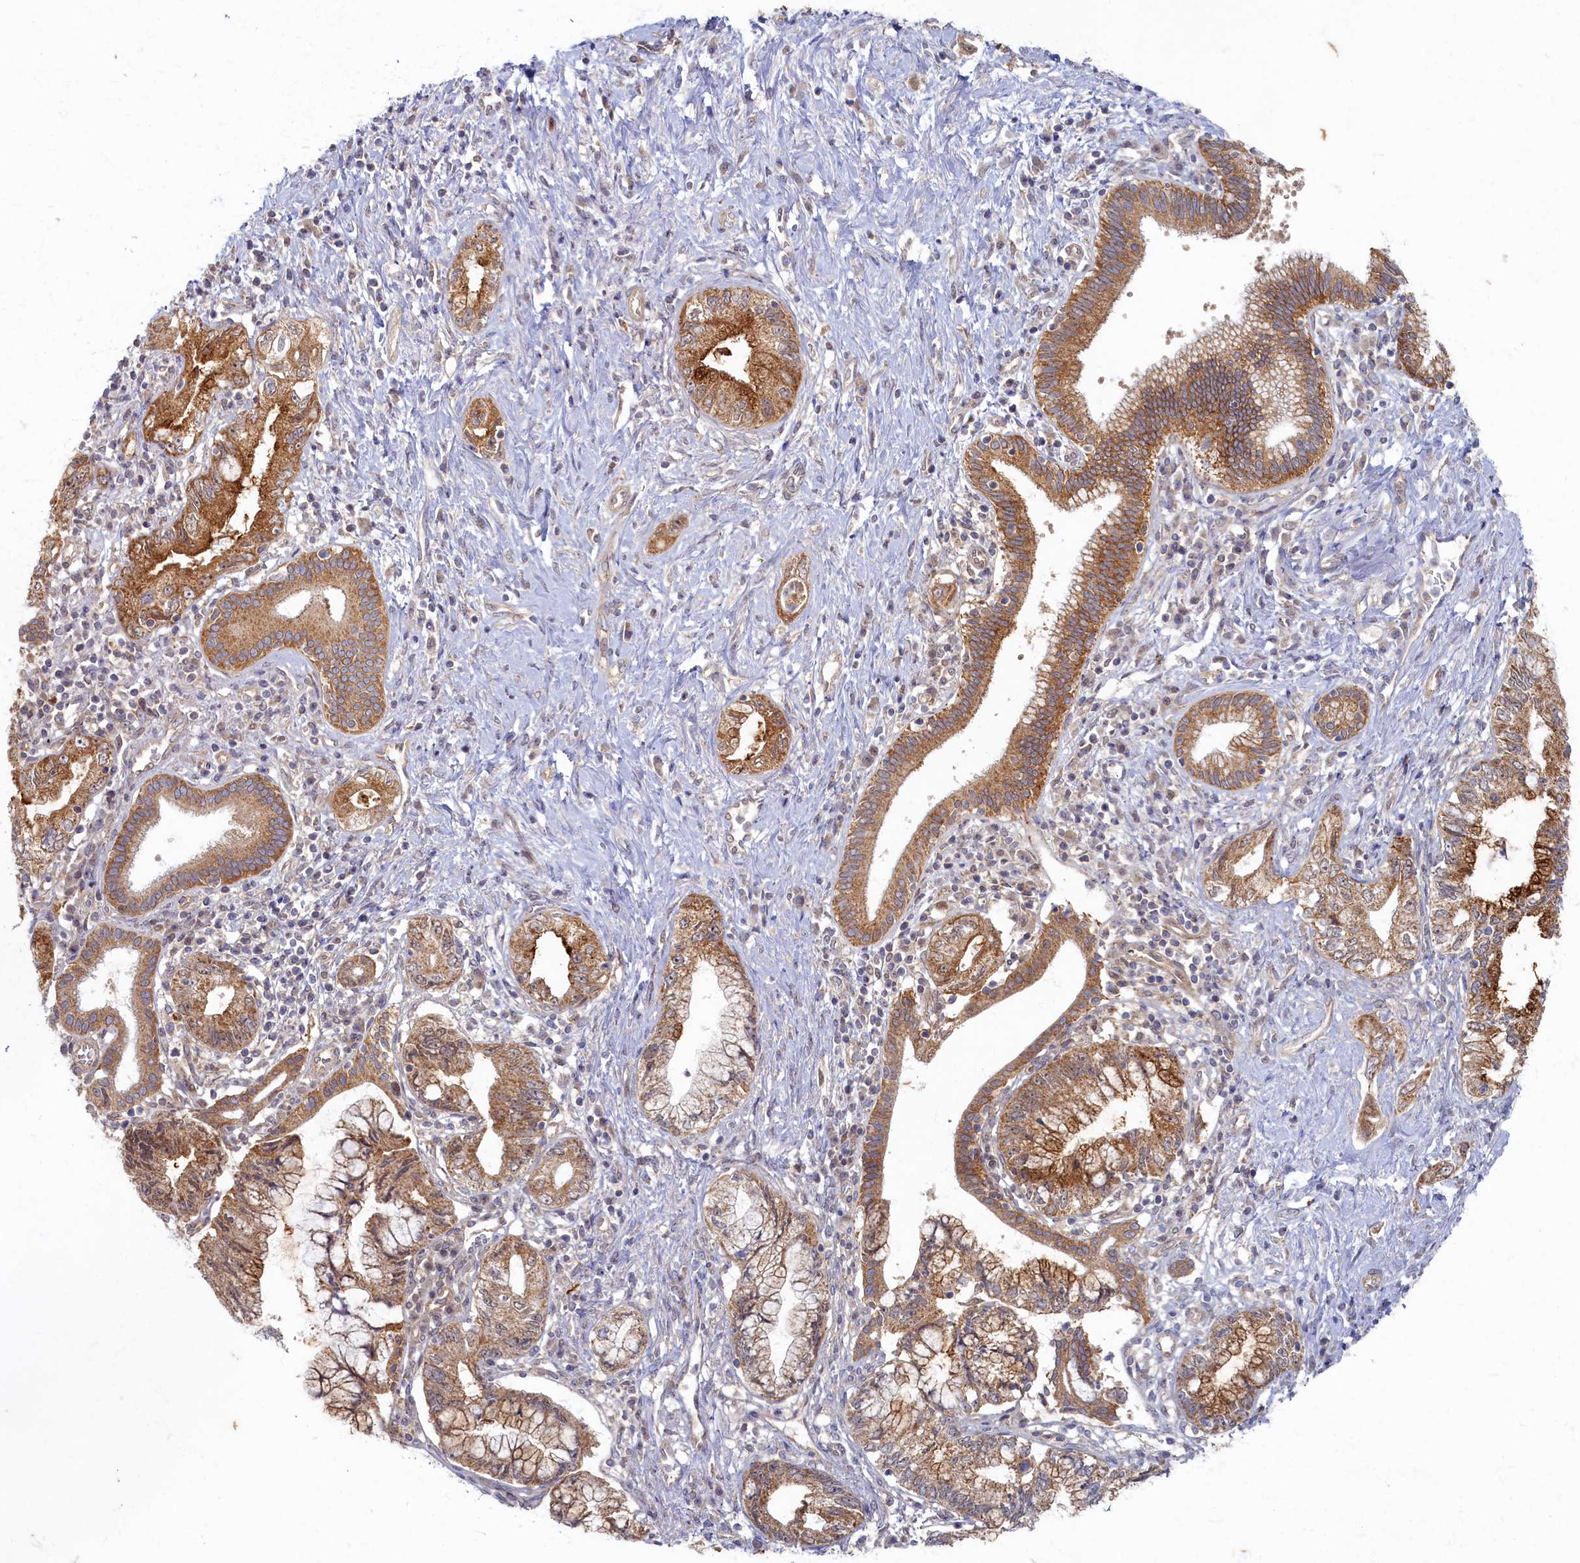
{"staining": {"intensity": "moderate", "quantity": ">75%", "location": "cytoplasmic/membranous"}, "tissue": "pancreatic cancer", "cell_type": "Tumor cells", "image_type": "cancer", "snomed": [{"axis": "morphology", "description": "Adenocarcinoma, NOS"}, {"axis": "topography", "description": "Pancreas"}], "caption": "Immunohistochemistry (IHC) of pancreatic adenocarcinoma displays medium levels of moderate cytoplasmic/membranous positivity in approximately >75% of tumor cells.", "gene": "WDR59", "patient": {"sex": "female", "age": 73}}